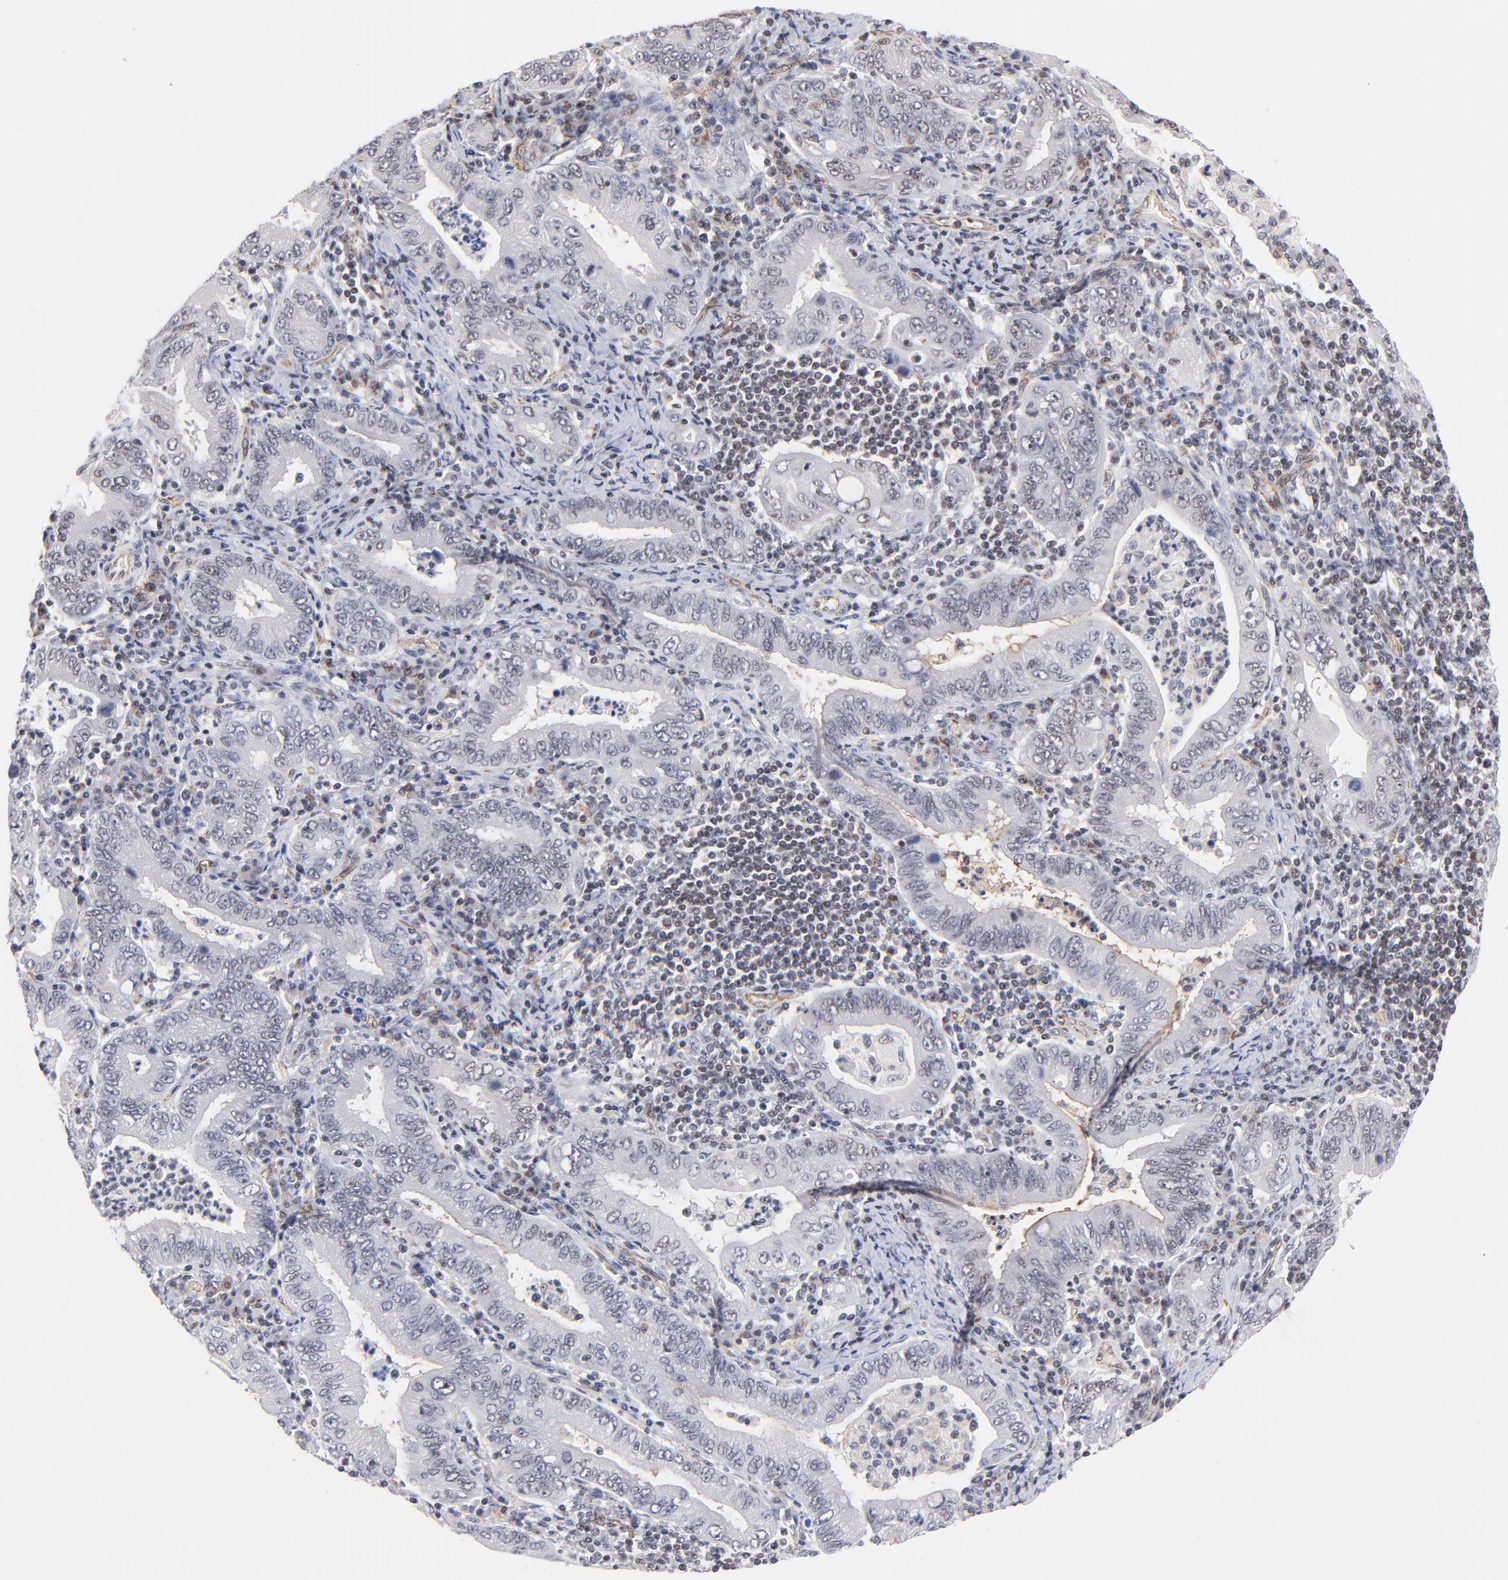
{"staining": {"intensity": "negative", "quantity": "none", "location": "none"}, "tissue": "stomach cancer", "cell_type": "Tumor cells", "image_type": "cancer", "snomed": [{"axis": "morphology", "description": "Normal tissue, NOS"}, {"axis": "morphology", "description": "Adenocarcinoma, NOS"}, {"axis": "topography", "description": "Esophagus"}, {"axis": "topography", "description": "Stomach, upper"}, {"axis": "topography", "description": "Peripheral nerve tissue"}], "caption": "Adenocarcinoma (stomach) was stained to show a protein in brown. There is no significant staining in tumor cells.", "gene": "GABPA", "patient": {"sex": "male", "age": 62}}